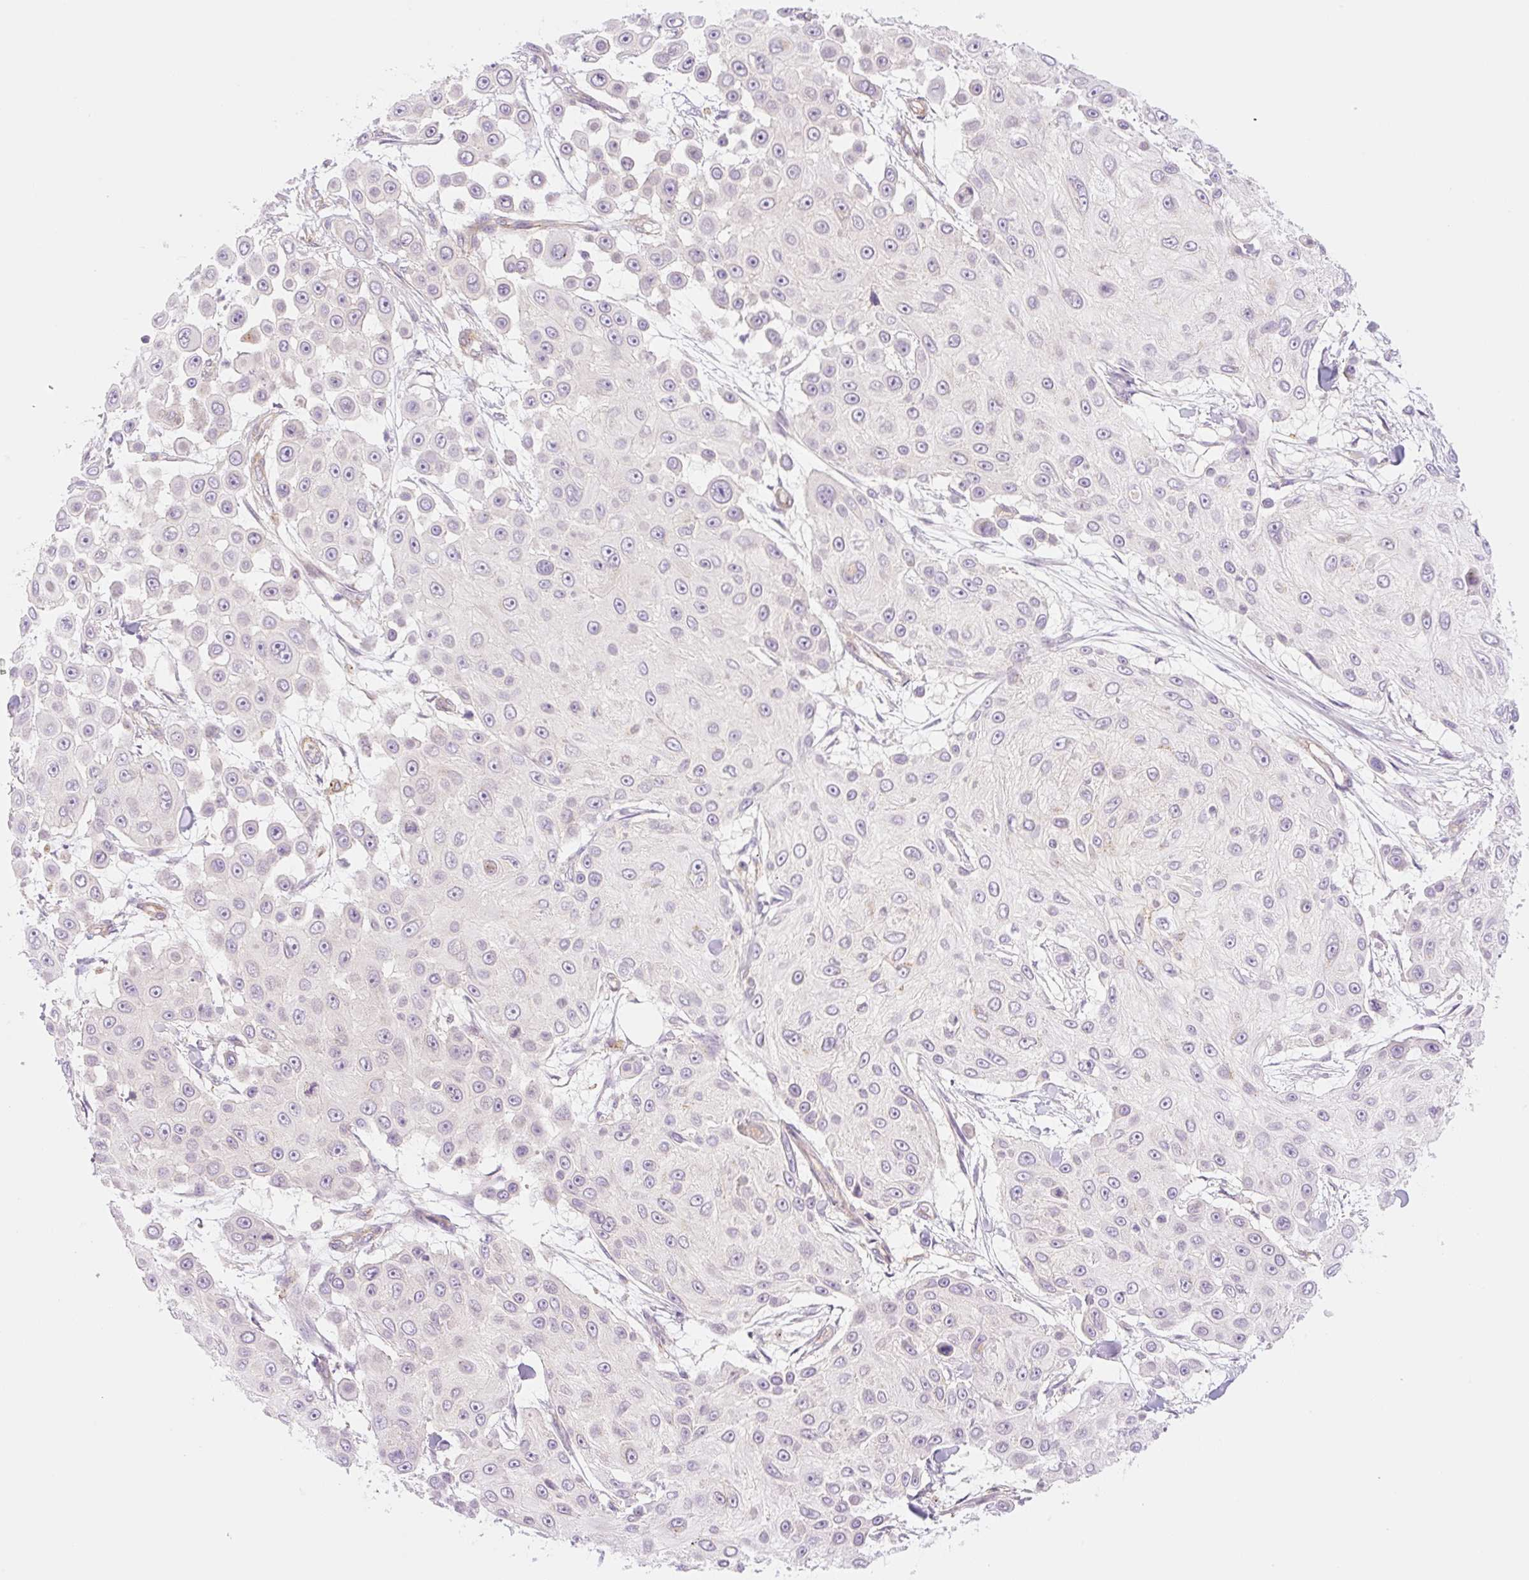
{"staining": {"intensity": "negative", "quantity": "none", "location": "none"}, "tissue": "skin cancer", "cell_type": "Tumor cells", "image_type": "cancer", "snomed": [{"axis": "morphology", "description": "Squamous cell carcinoma, NOS"}, {"axis": "topography", "description": "Skin"}], "caption": "Micrograph shows no protein expression in tumor cells of skin cancer (squamous cell carcinoma) tissue.", "gene": "NLRP5", "patient": {"sex": "male", "age": 67}}